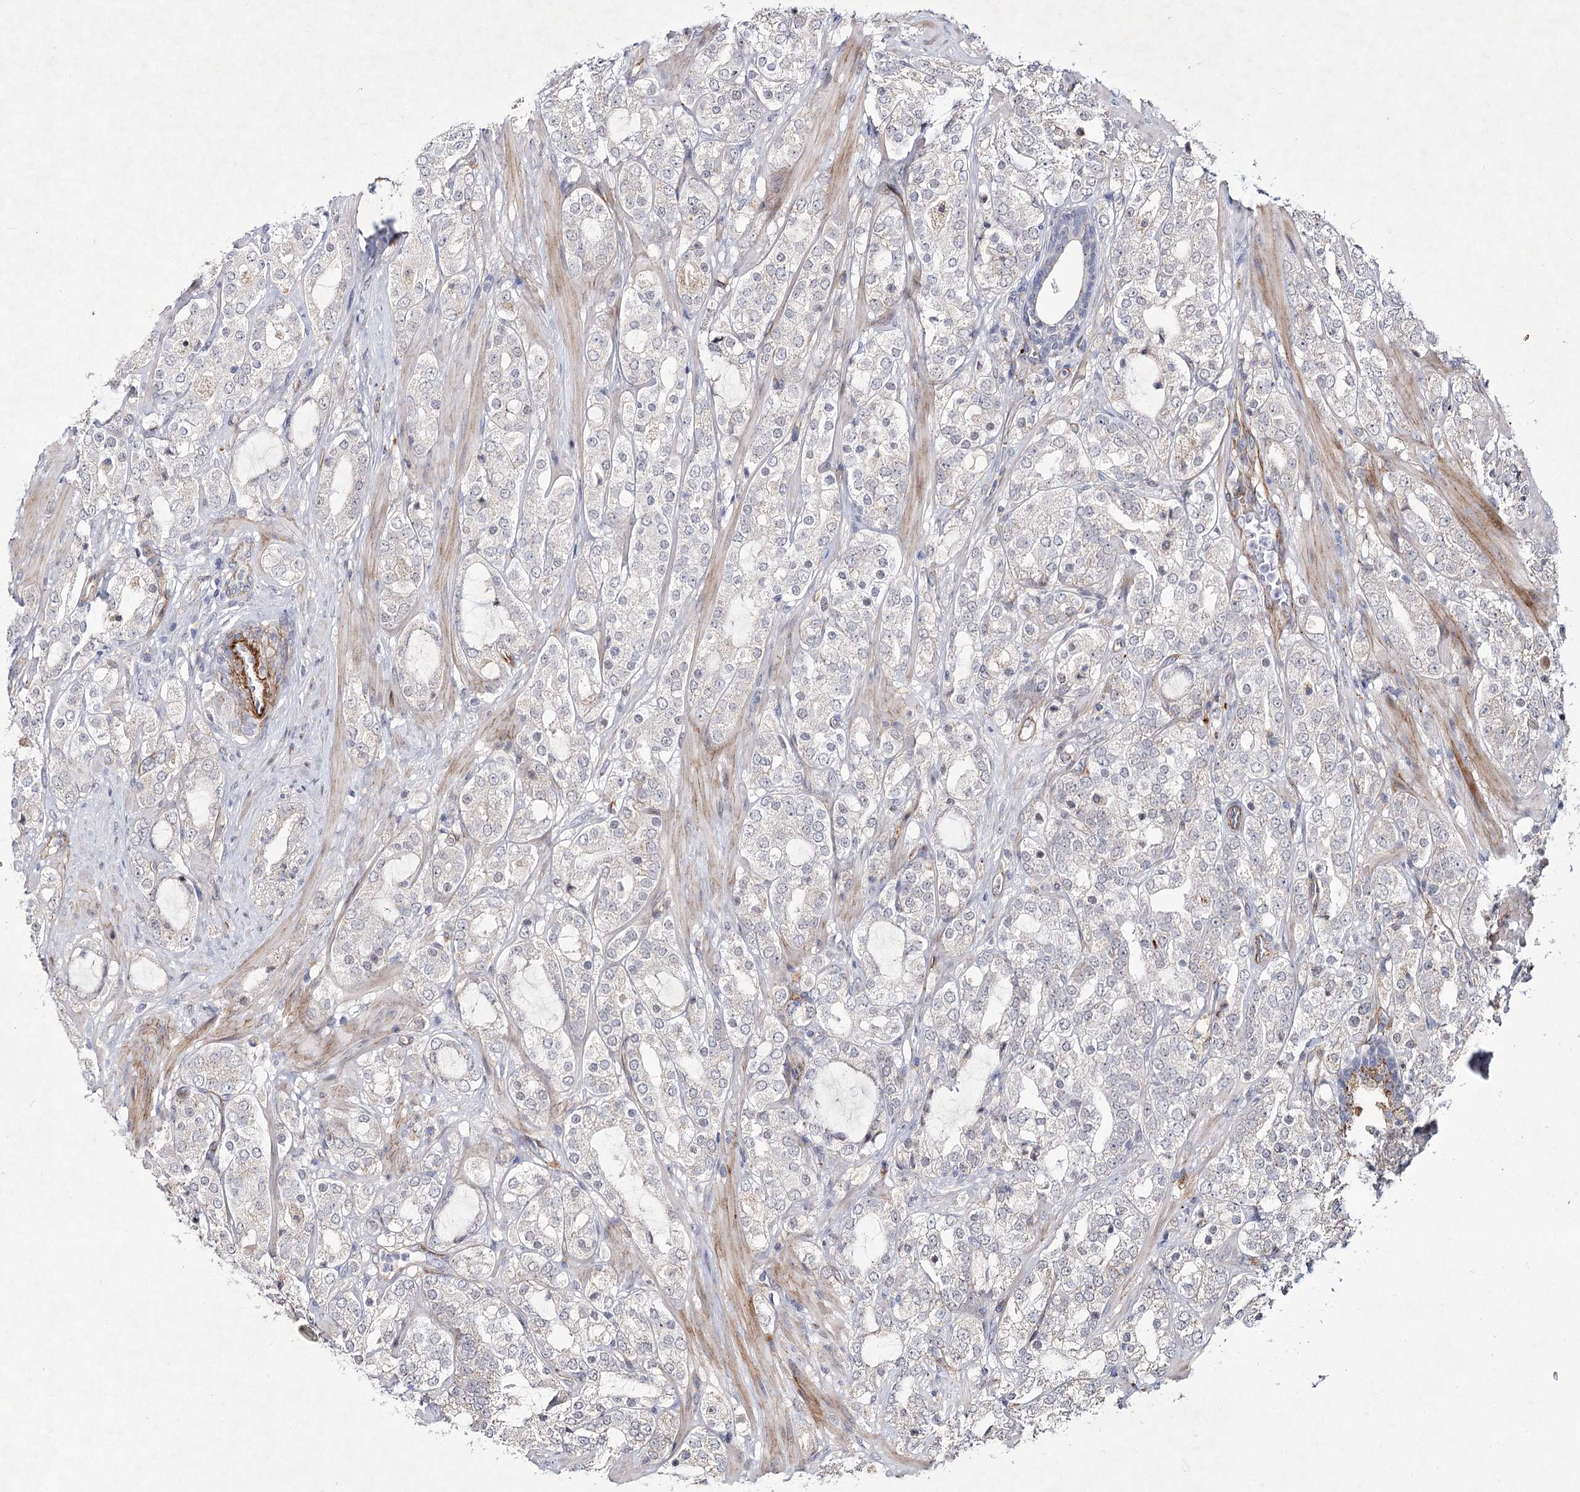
{"staining": {"intensity": "negative", "quantity": "none", "location": "none"}, "tissue": "prostate cancer", "cell_type": "Tumor cells", "image_type": "cancer", "snomed": [{"axis": "morphology", "description": "Adenocarcinoma, High grade"}, {"axis": "topography", "description": "Prostate"}], "caption": "A high-resolution histopathology image shows immunohistochemistry (IHC) staining of prostate adenocarcinoma (high-grade), which demonstrates no significant expression in tumor cells. (Stains: DAB immunohistochemistry (IHC) with hematoxylin counter stain, Microscopy: brightfield microscopy at high magnification).", "gene": "ATL2", "patient": {"sex": "male", "age": 64}}